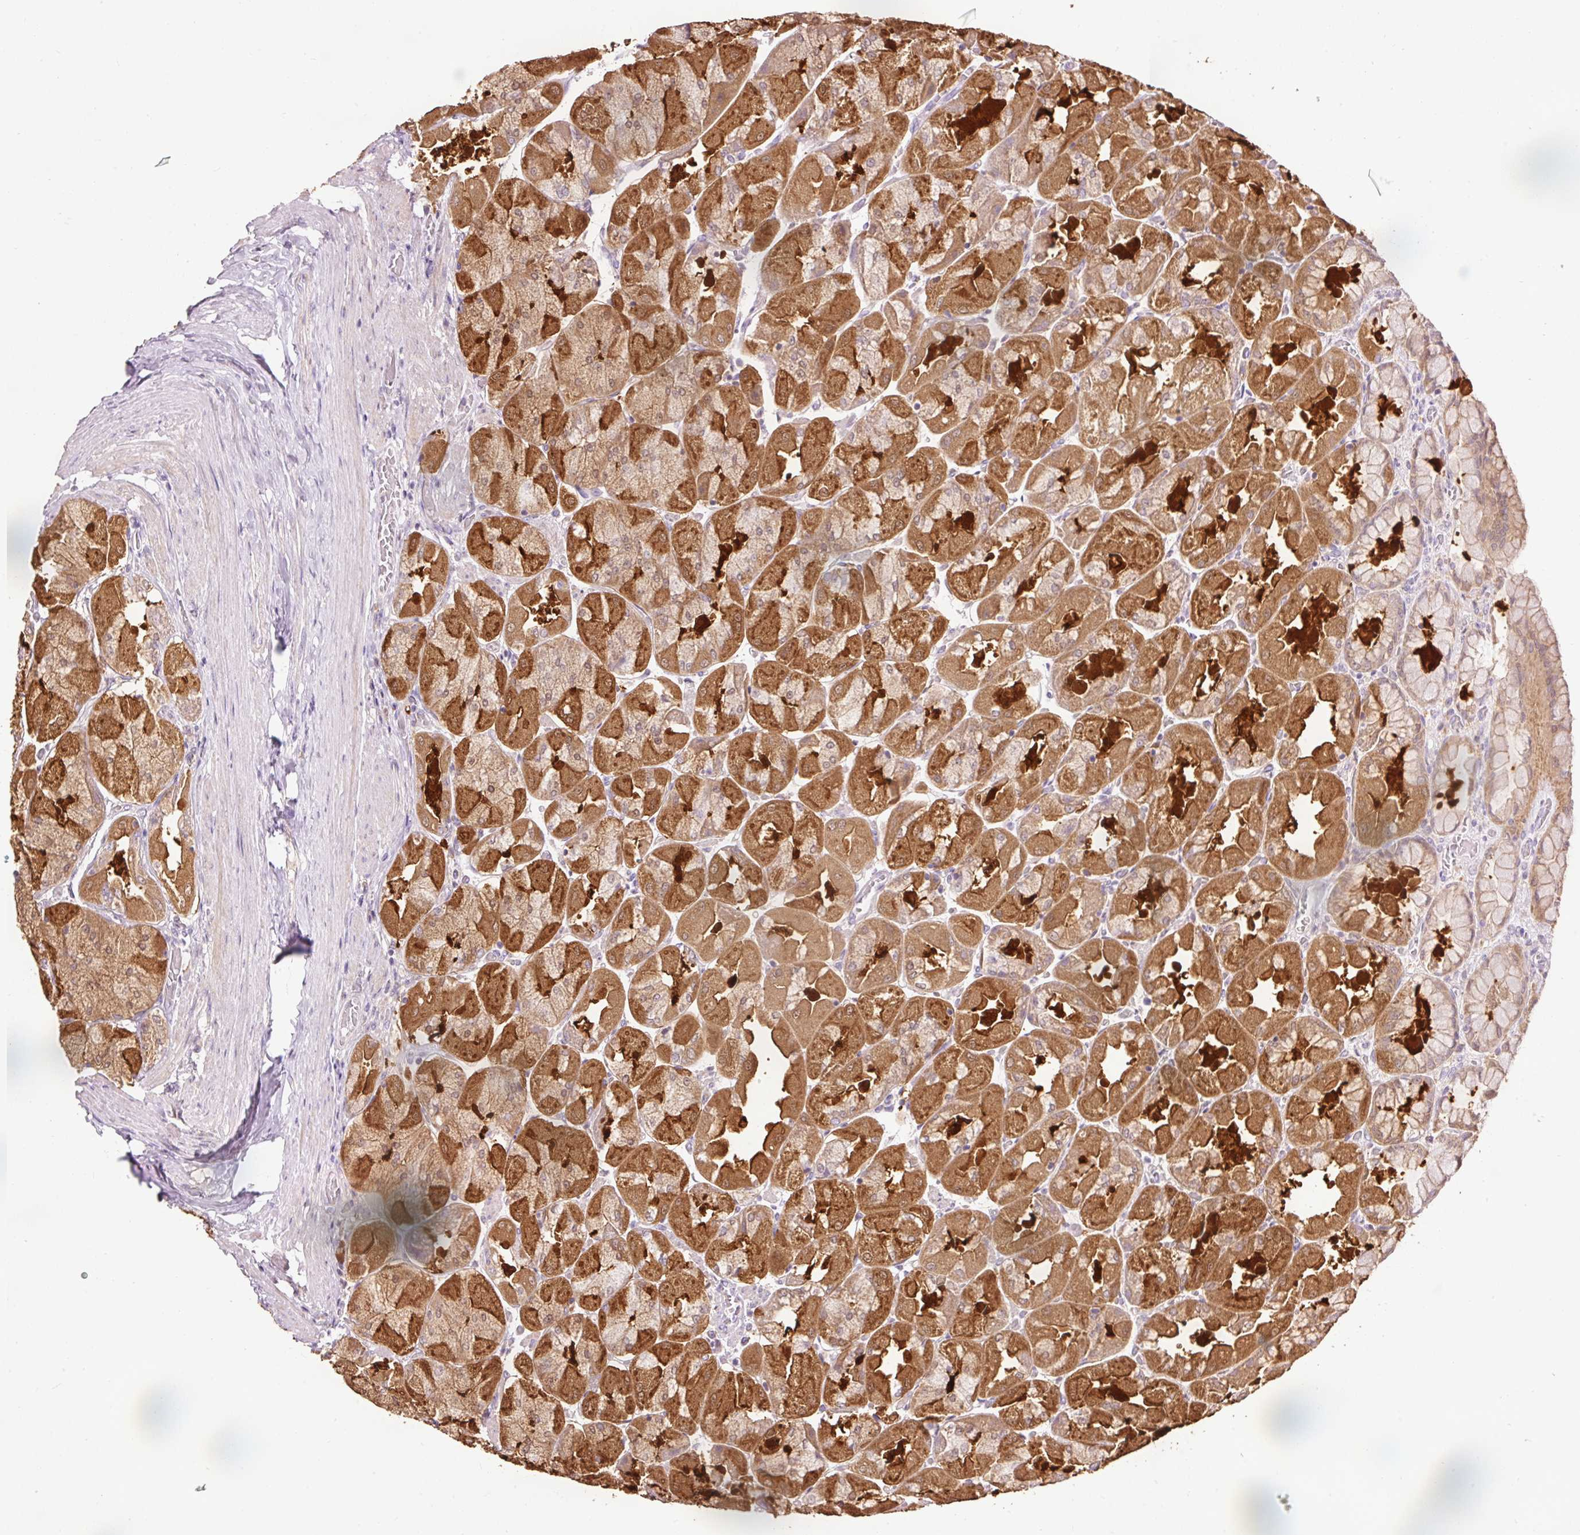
{"staining": {"intensity": "strong", "quantity": "25%-75%", "location": "cytoplasmic/membranous"}, "tissue": "stomach", "cell_type": "Glandular cells", "image_type": "normal", "snomed": [{"axis": "morphology", "description": "Normal tissue, NOS"}, {"axis": "topography", "description": "Stomach"}], "caption": "Protein expression analysis of normal stomach shows strong cytoplasmic/membranous positivity in about 25%-75% of glandular cells.", "gene": "PRDX5", "patient": {"sex": "female", "age": 61}}